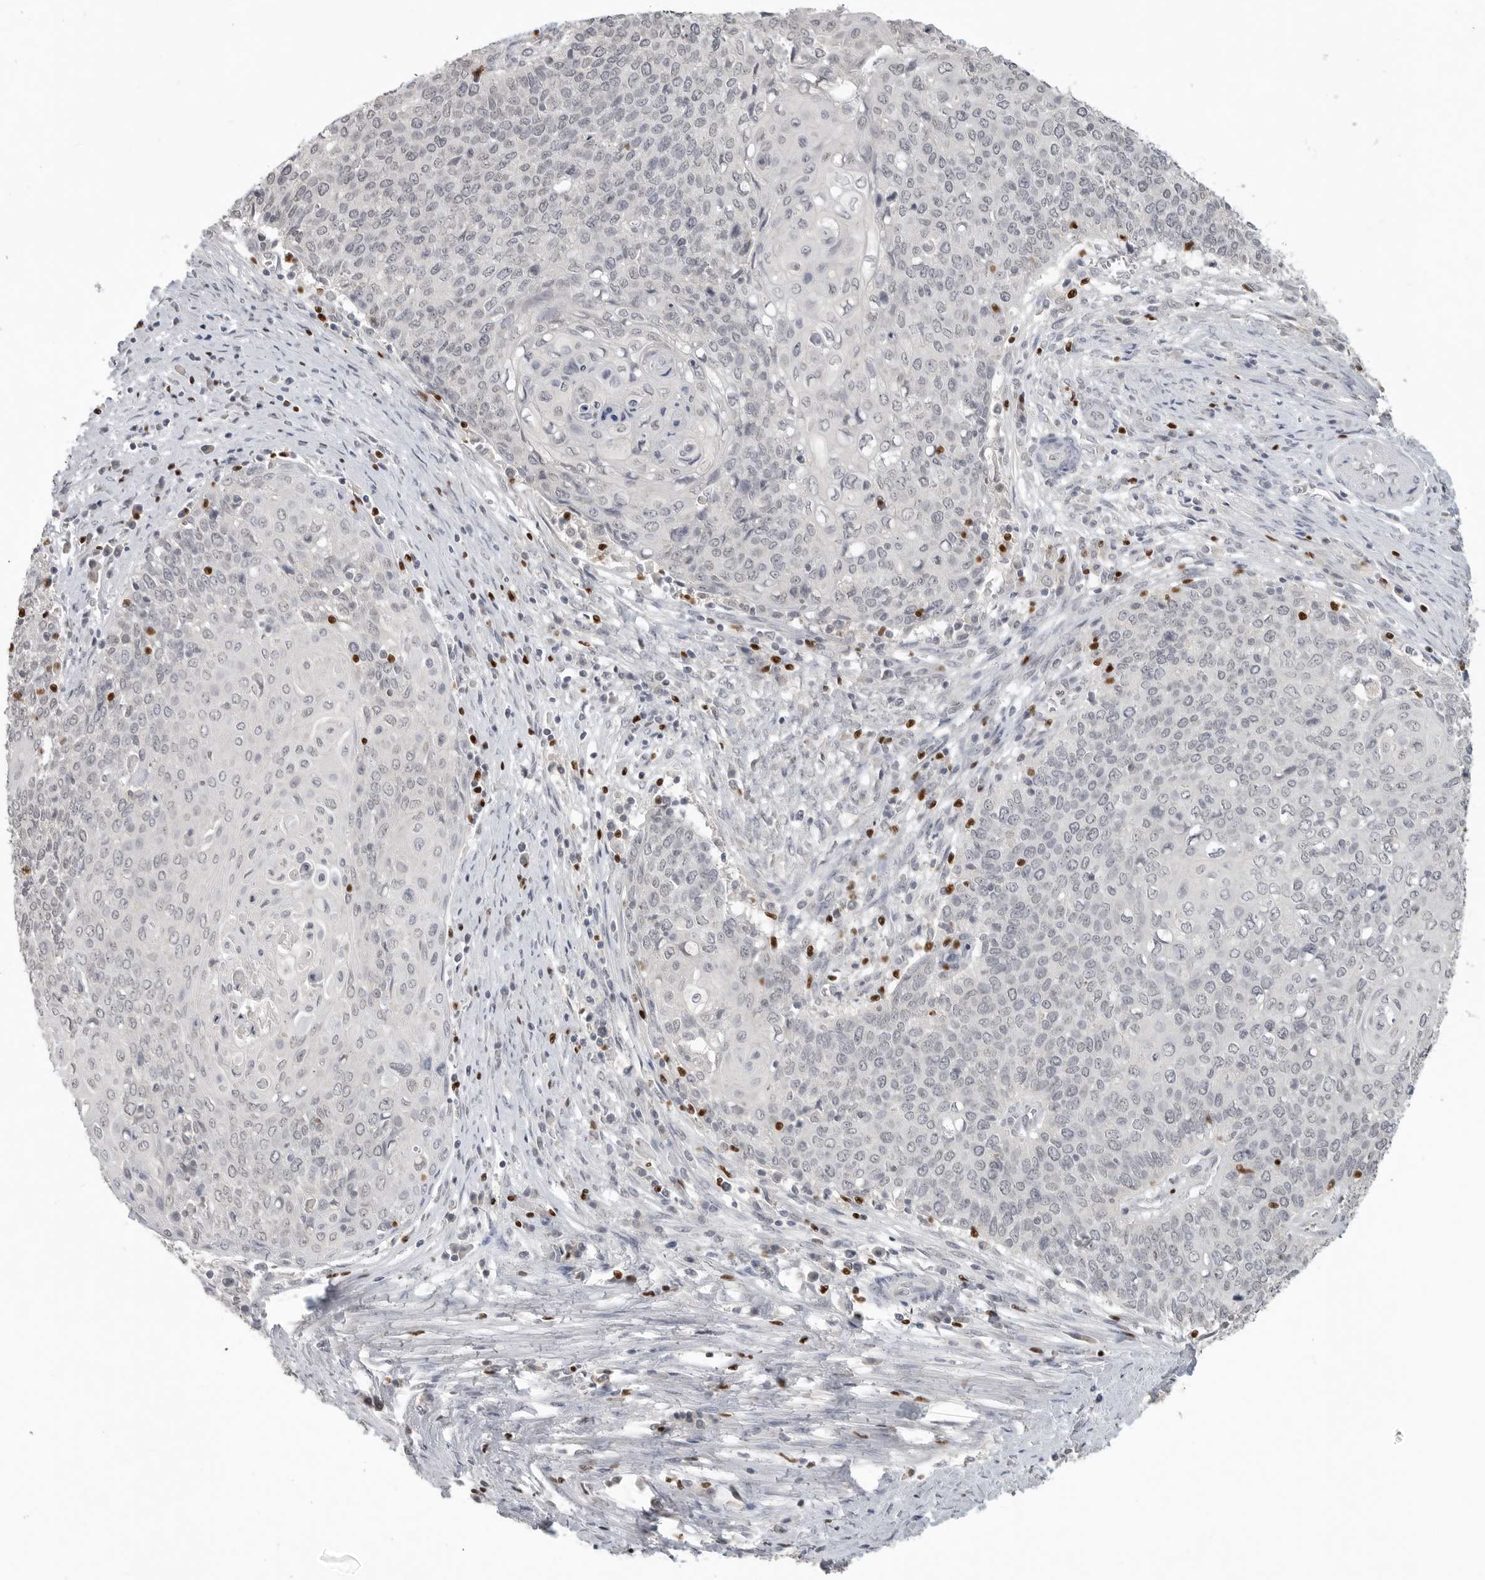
{"staining": {"intensity": "negative", "quantity": "none", "location": "none"}, "tissue": "cervical cancer", "cell_type": "Tumor cells", "image_type": "cancer", "snomed": [{"axis": "morphology", "description": "Squamous cell carcinoma, NOS"}, {"axis": "topography", "description": "Cervix"}], "caption": "Cervical squamous cell carcinoma was stained to show a protein in brown. There is no significant staining in tumor cells. (DAB immunohistochemistry with hematoxylin counter stain).", "gene": "FOXP3", "patient": {"sex": "female", "age": 39}}